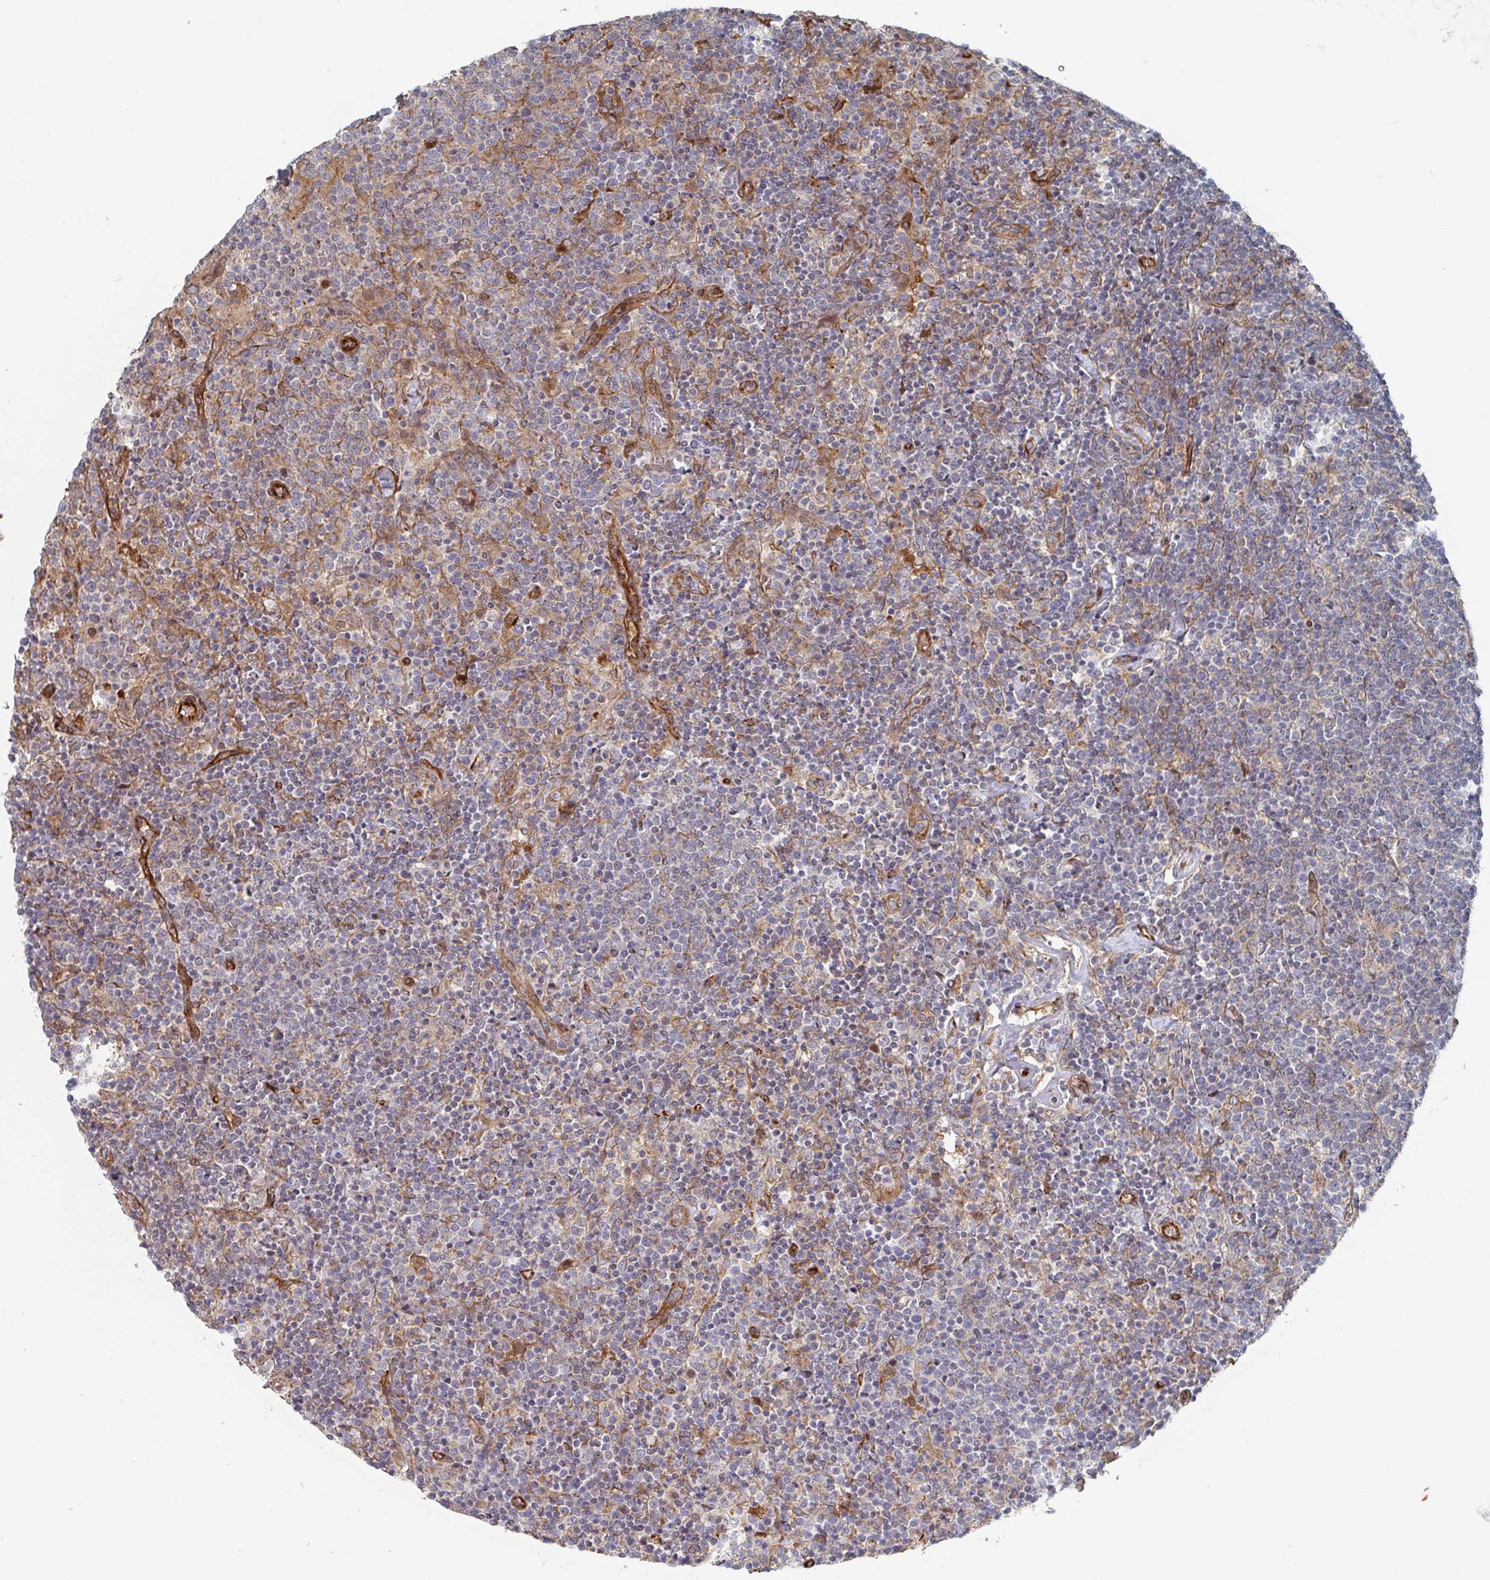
{"staining": {"intensity": "negative", "quantity": "none", "location": "none"}, "tissue": "lymphoma", "cell_type": "Tumor cells", "image_type": "cancer", "snomed": [{"axis": "morphology", "description": "Malignant lymphoma, non-Hodgkin's type, High grade"}, {"axis": "topography", "description": "Lymph node"}], "caption": "High-grade malignant lymphoma, non-Hodgkin's type stained for a protein using immunohistochemistry (IHC) exhibits no staining tumor cells.", "gene": "DVL3", "patient": {"sex": "male", "age": 61}}